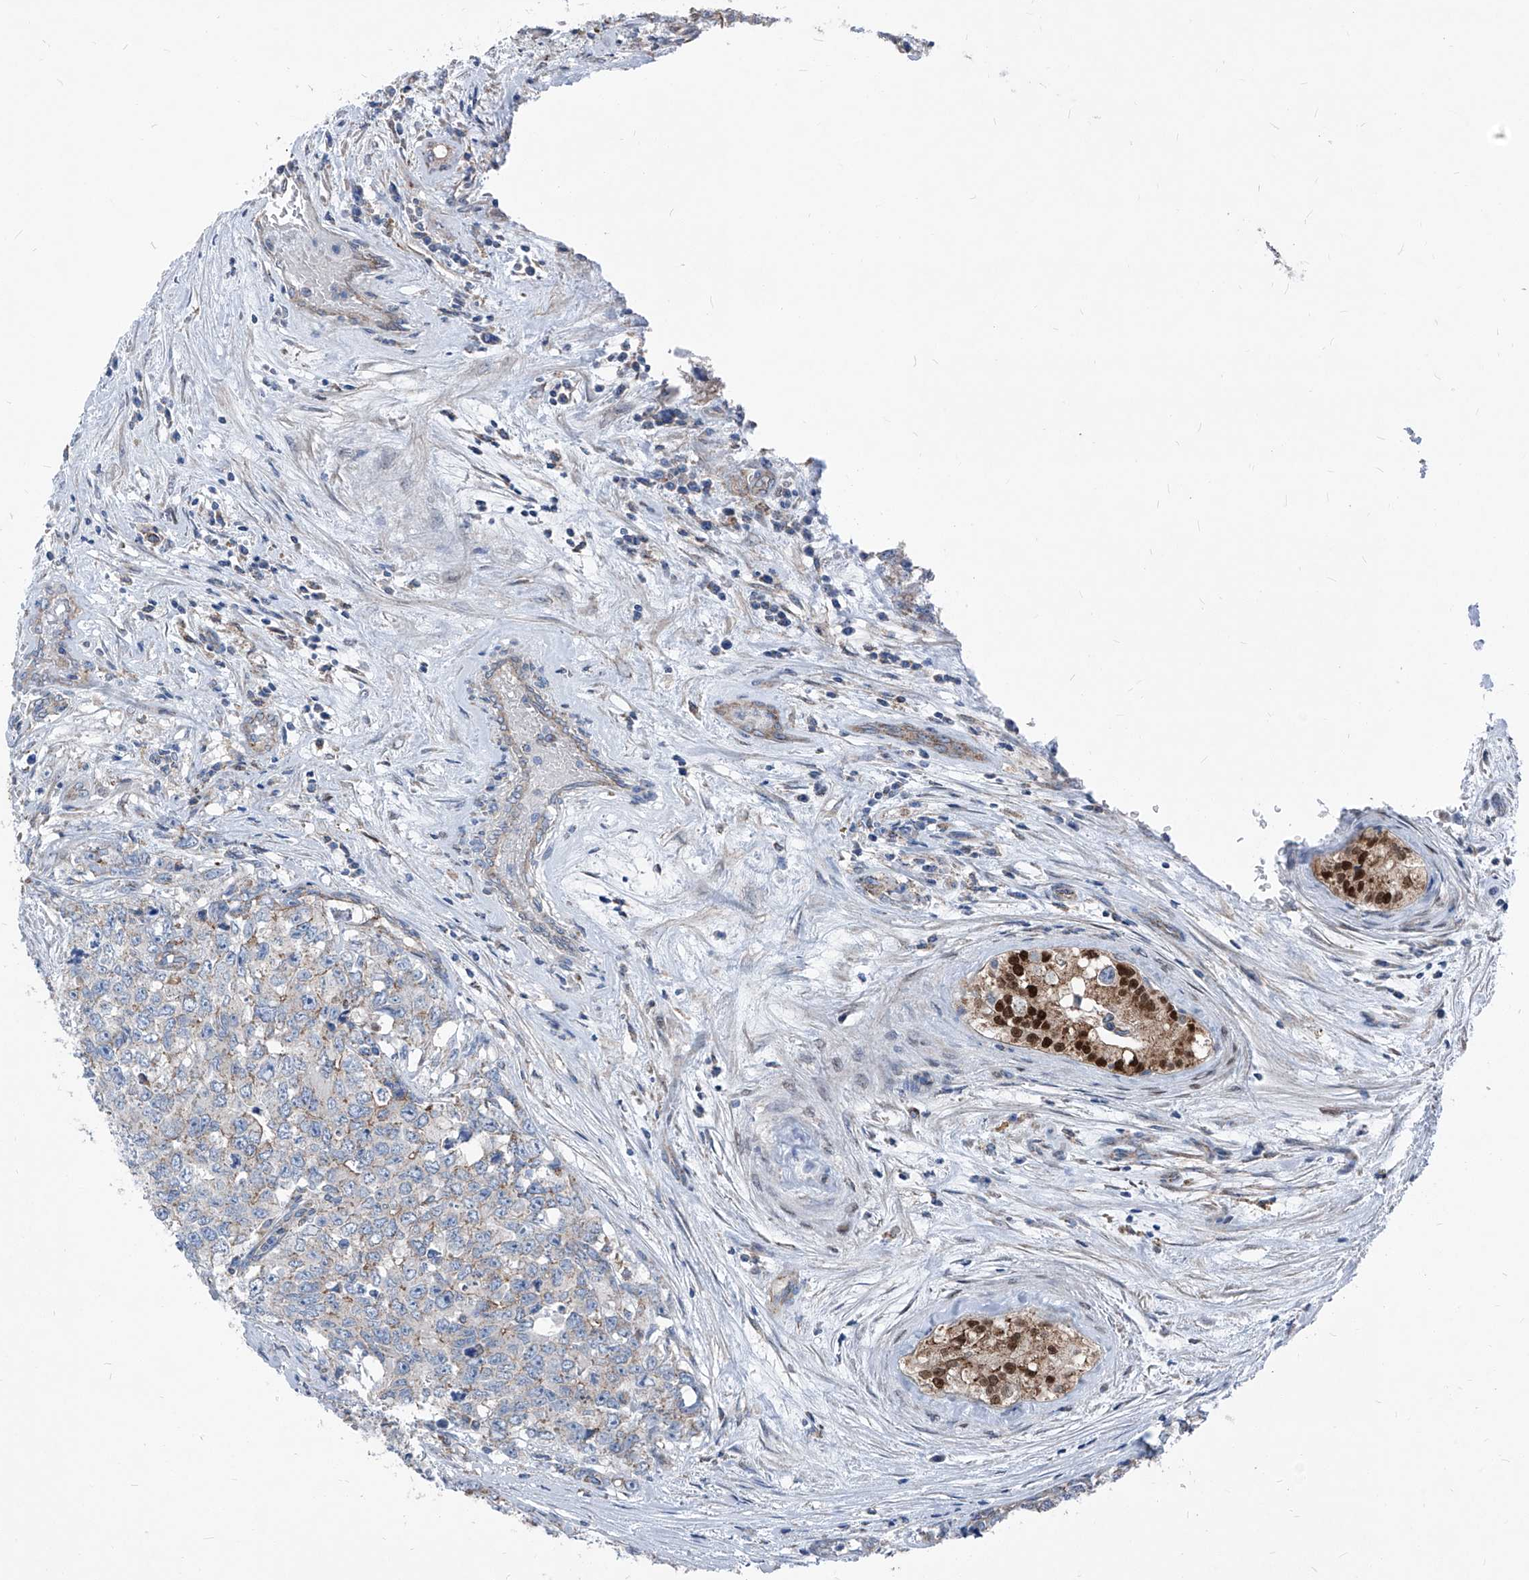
{"staining": {"intensity": "negative", "quantity": "none", "location": "none"}, "tissue": "testis cancer", "cell_type": "Tumor cells", "image_type": "cancer", "snomed": [{"axis": "morphology", "description": "Carcinoma, Embryonal, NOS"}, {"axis": "topography", "description": "Testis"}], "caption": "High magnification brightfield microscopy of embryonal carcinoma (testis) stained with DAB (brown) and counterstained with hematoxylin (blue): tumor cells show no significant positivity. (DAB (3,3'-diaminobenzidine) IHC visualized using brightfield microscopy, high magnification).", "gene": "AGPS", "patient": {"sex": "male", "age": 28}}